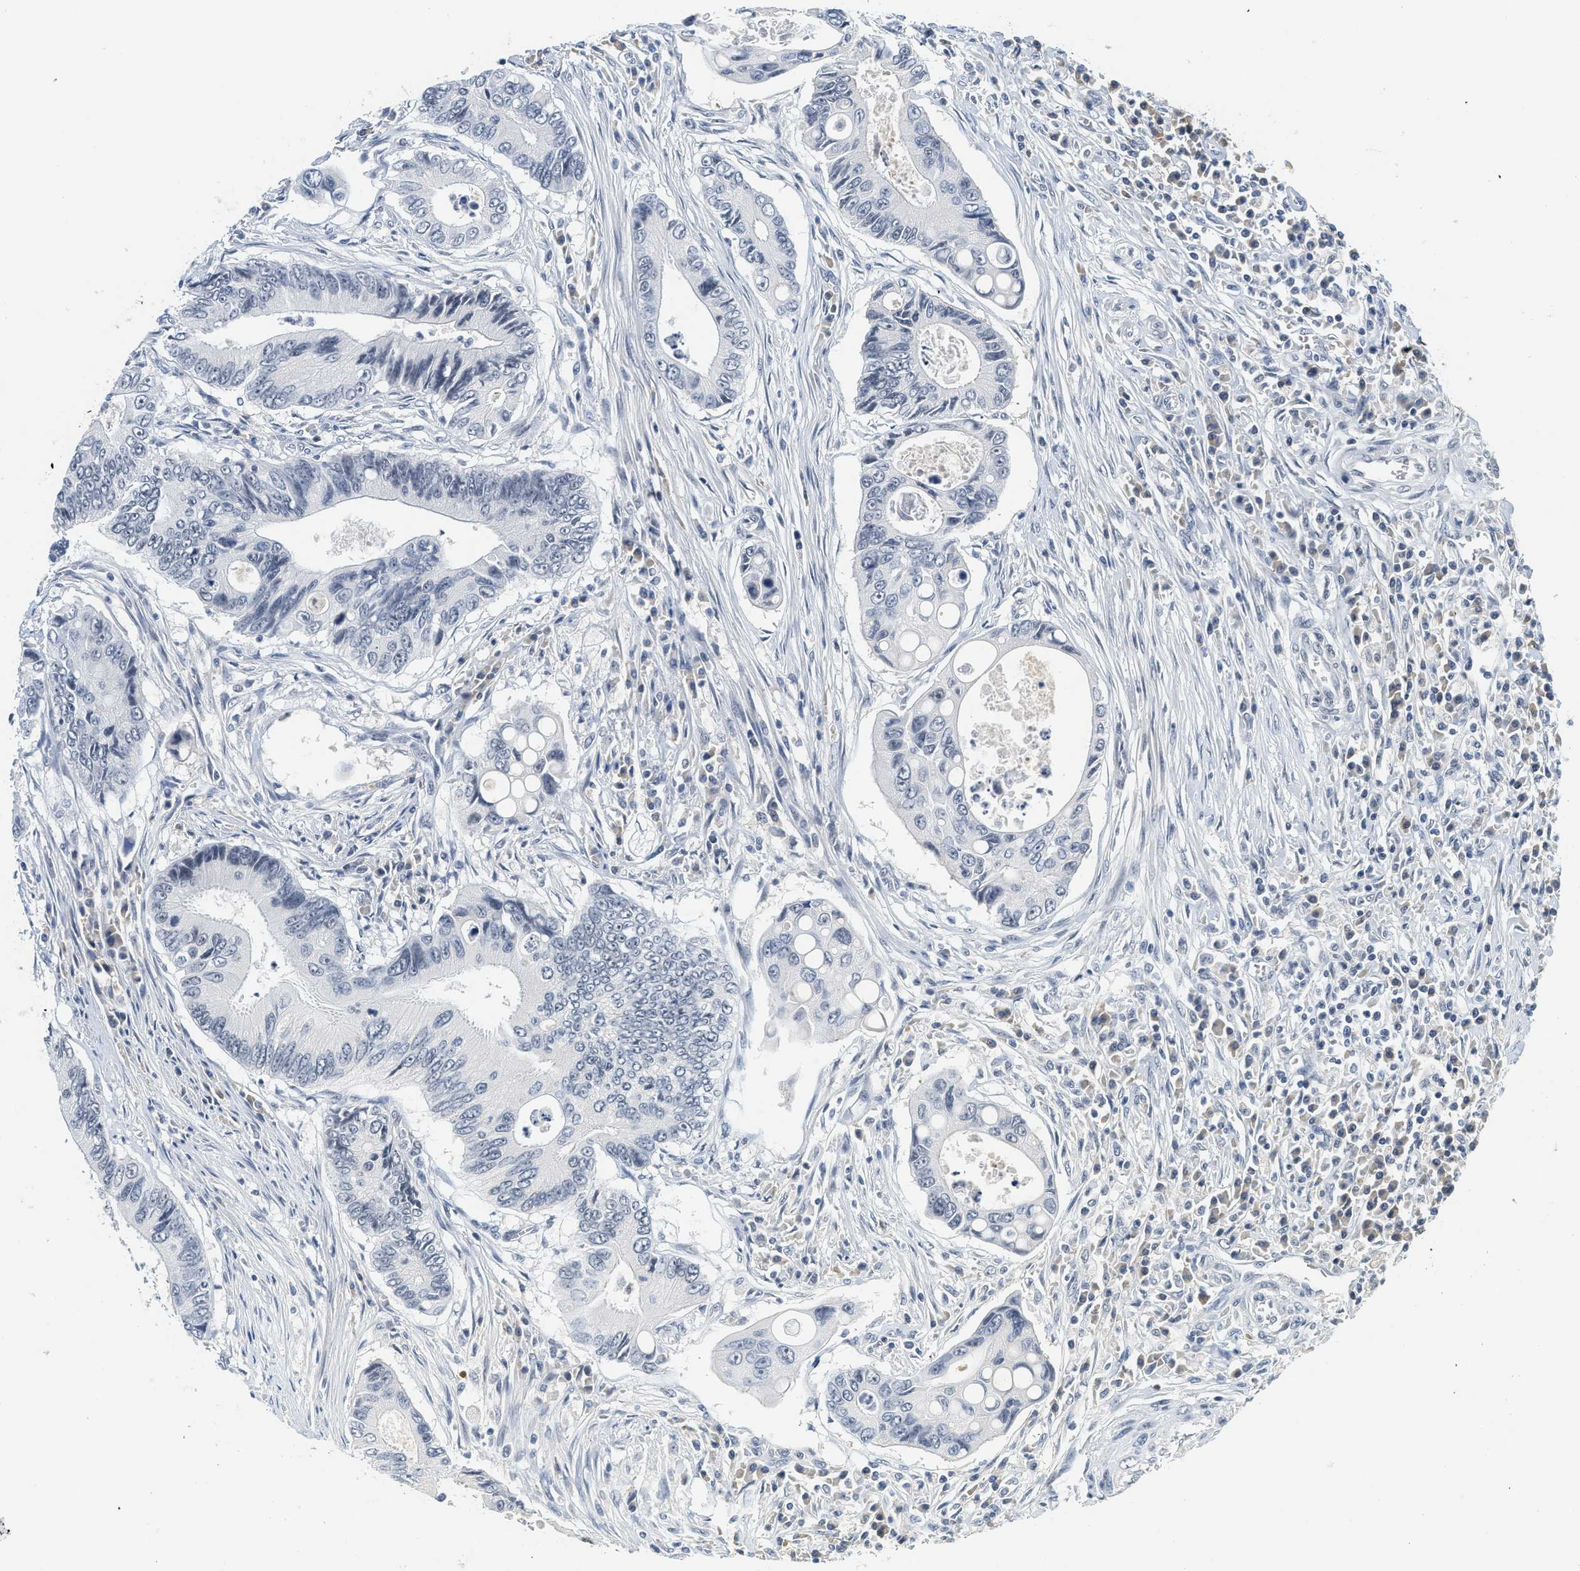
{"staining": {"intensity": "negative", "quantity": "none", "location": "none"}, "tissue": "colorectal cancer", "cell_type": "Tumor cells", "image_type": "cancer", "snomed": [{"axis": "morphology", "description": "Inflammation, NOS"}, {"axis": "morphology", "description": "Adenocarcinoma, NOS"}, {"axis": "topography", "description": "Colon"}], "caption": "Immunohistochemical staining of colorectal adenocarcinoma exhibits no significant positivity in tumor cells.", "gene": "MZF1", "patient": {"sex": "male", "age": 72}}